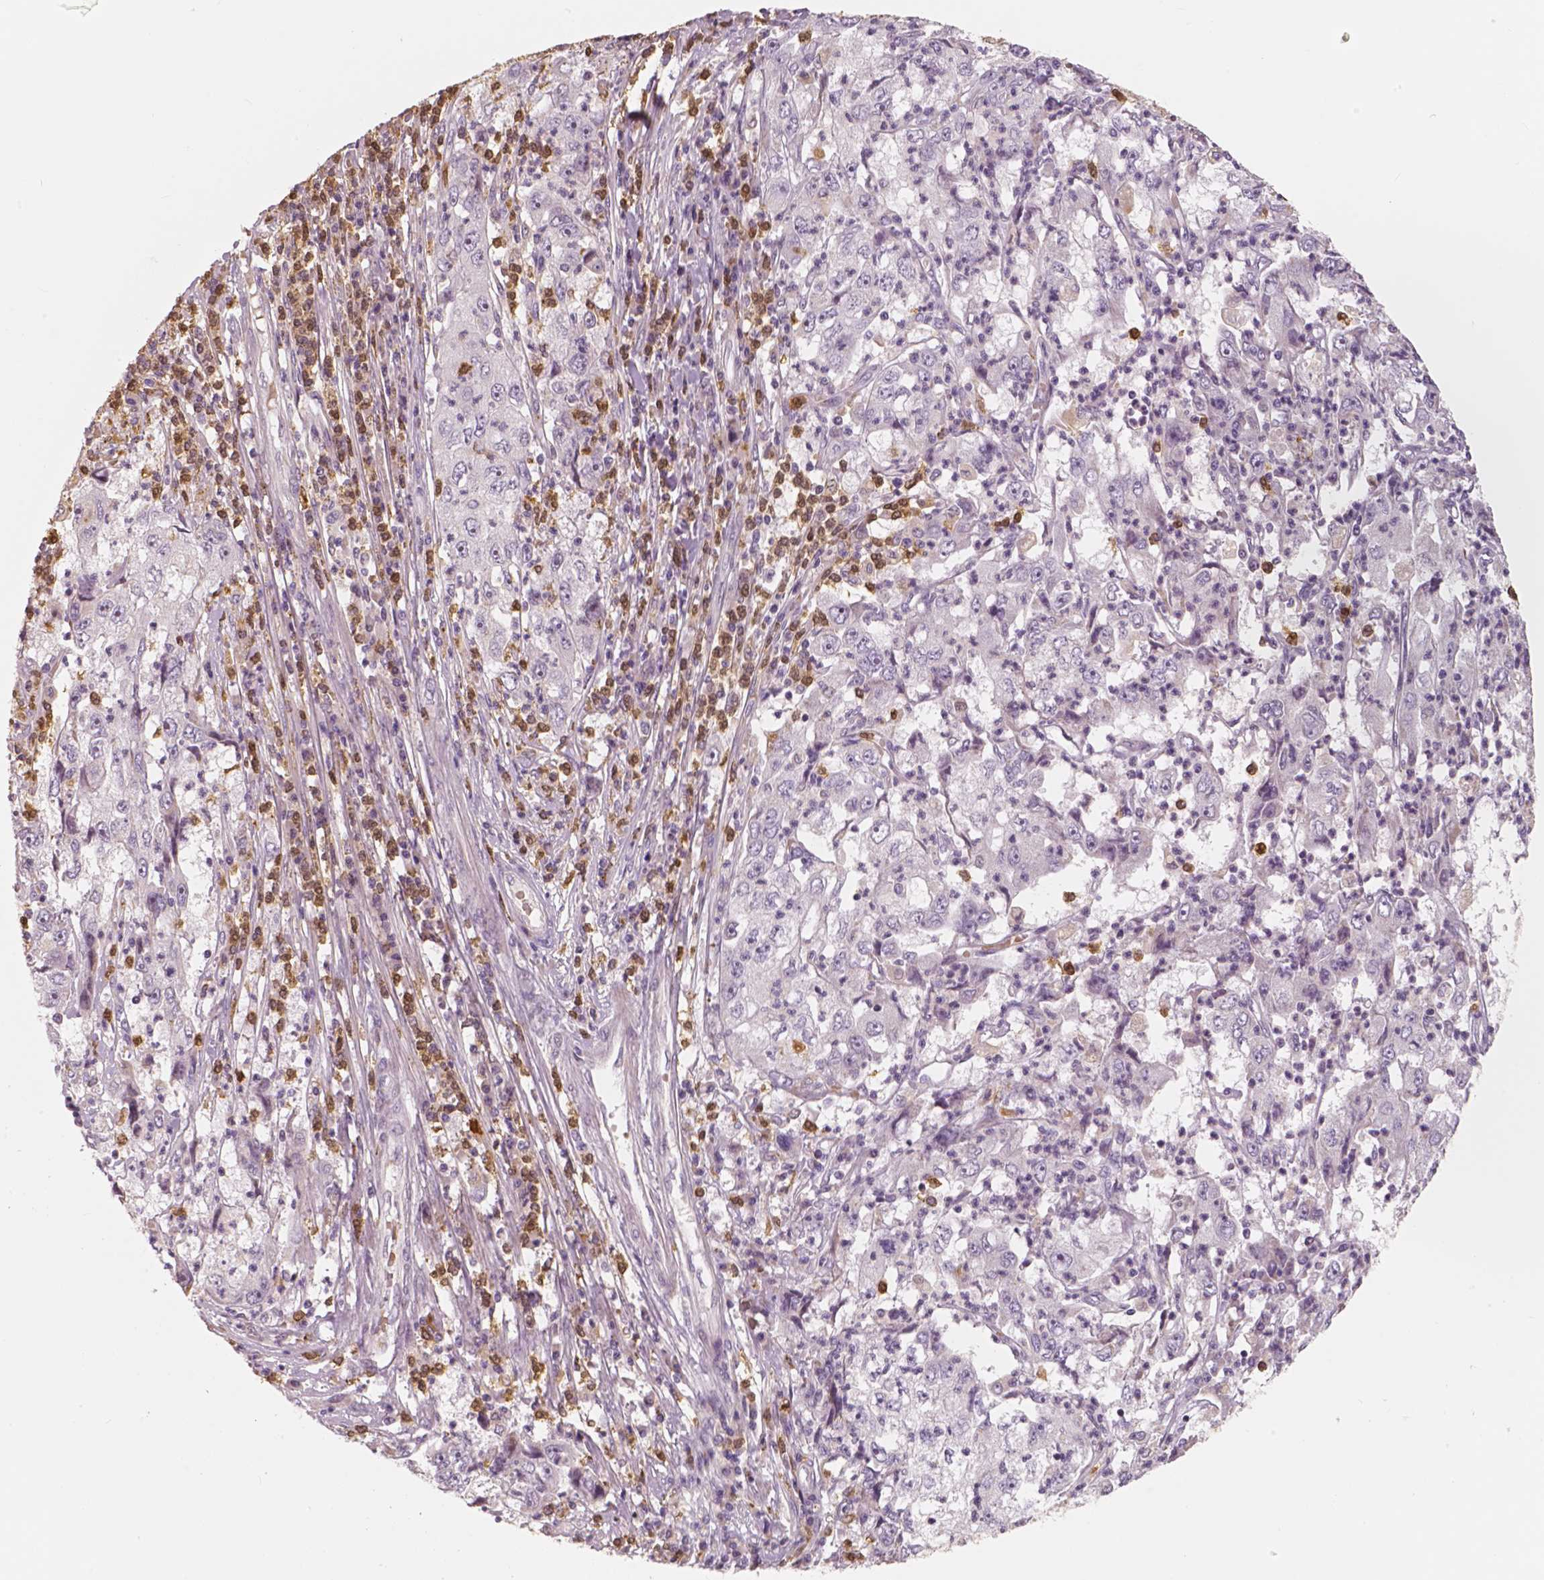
{"staining": {"intensity": "negative", "quantity": "none", "location": "none"}, "tissue": "cervical cancer", "cell_type": "Tumor cells", "image_type": "cancer", "snomed": [{"axis": "morphology", "description": "Squamous cell carcinoma, NOS"}, {"axis": "topography", "description": "Cervix"}], "caption": "Immunohistochemical staining of cervical squamous cell carcinoma exhibits no significant staining in tumor cells. (DAB immunohistochemistry visualized using brightfield microscopy, high magnification).", "gene": "RNASE7", "patient": {"sex": "female", "age": 36}}